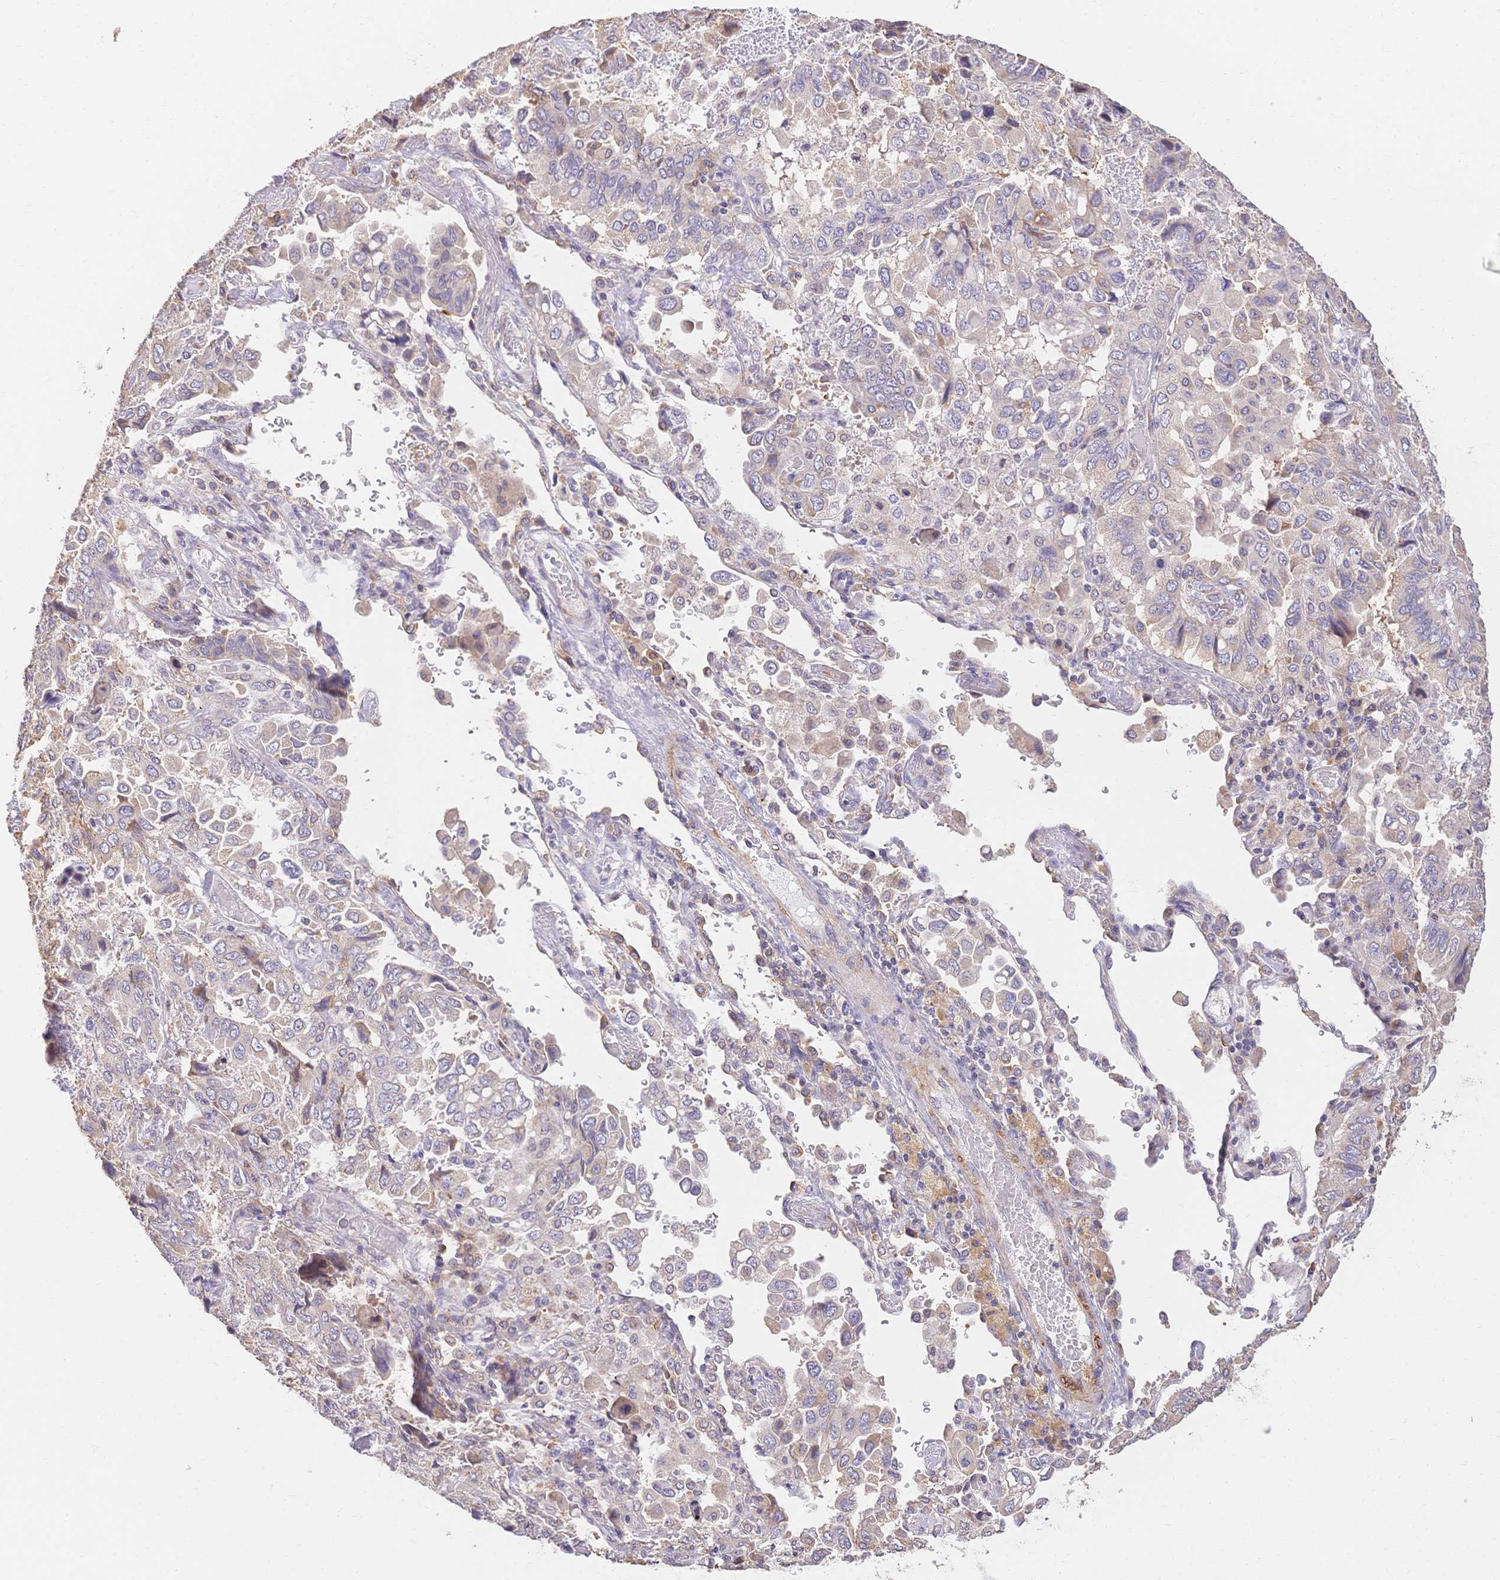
{"staining": {"intensity": "weak", "quantity": "25%-75%", "location": "cytoplasmic/membranous"}, "tissue": "lung cancer", "cell_type": "Tumor cells", "image_type": "cancer", "snomed": [{"axis": "morphology", "description": "Aneuploidy"}, {"axis": "morphology", "description": "Adenocarcinoma, NOS"}, {"axis": "morphology", "description": "Adenocarcinoma, metastatic, NOS"}, {"axis": "topography", "description": "Lymph node"}, {"axis": "topography", "description": "Lung"}], "caption": "Tumor cells demonstrate low levels of weak cytoplasmic/membranous staining in about 25%-75% of cells in lung cancer.", "gene": "HS3ST5", "patient": {"sex": "female", "age": 48}}